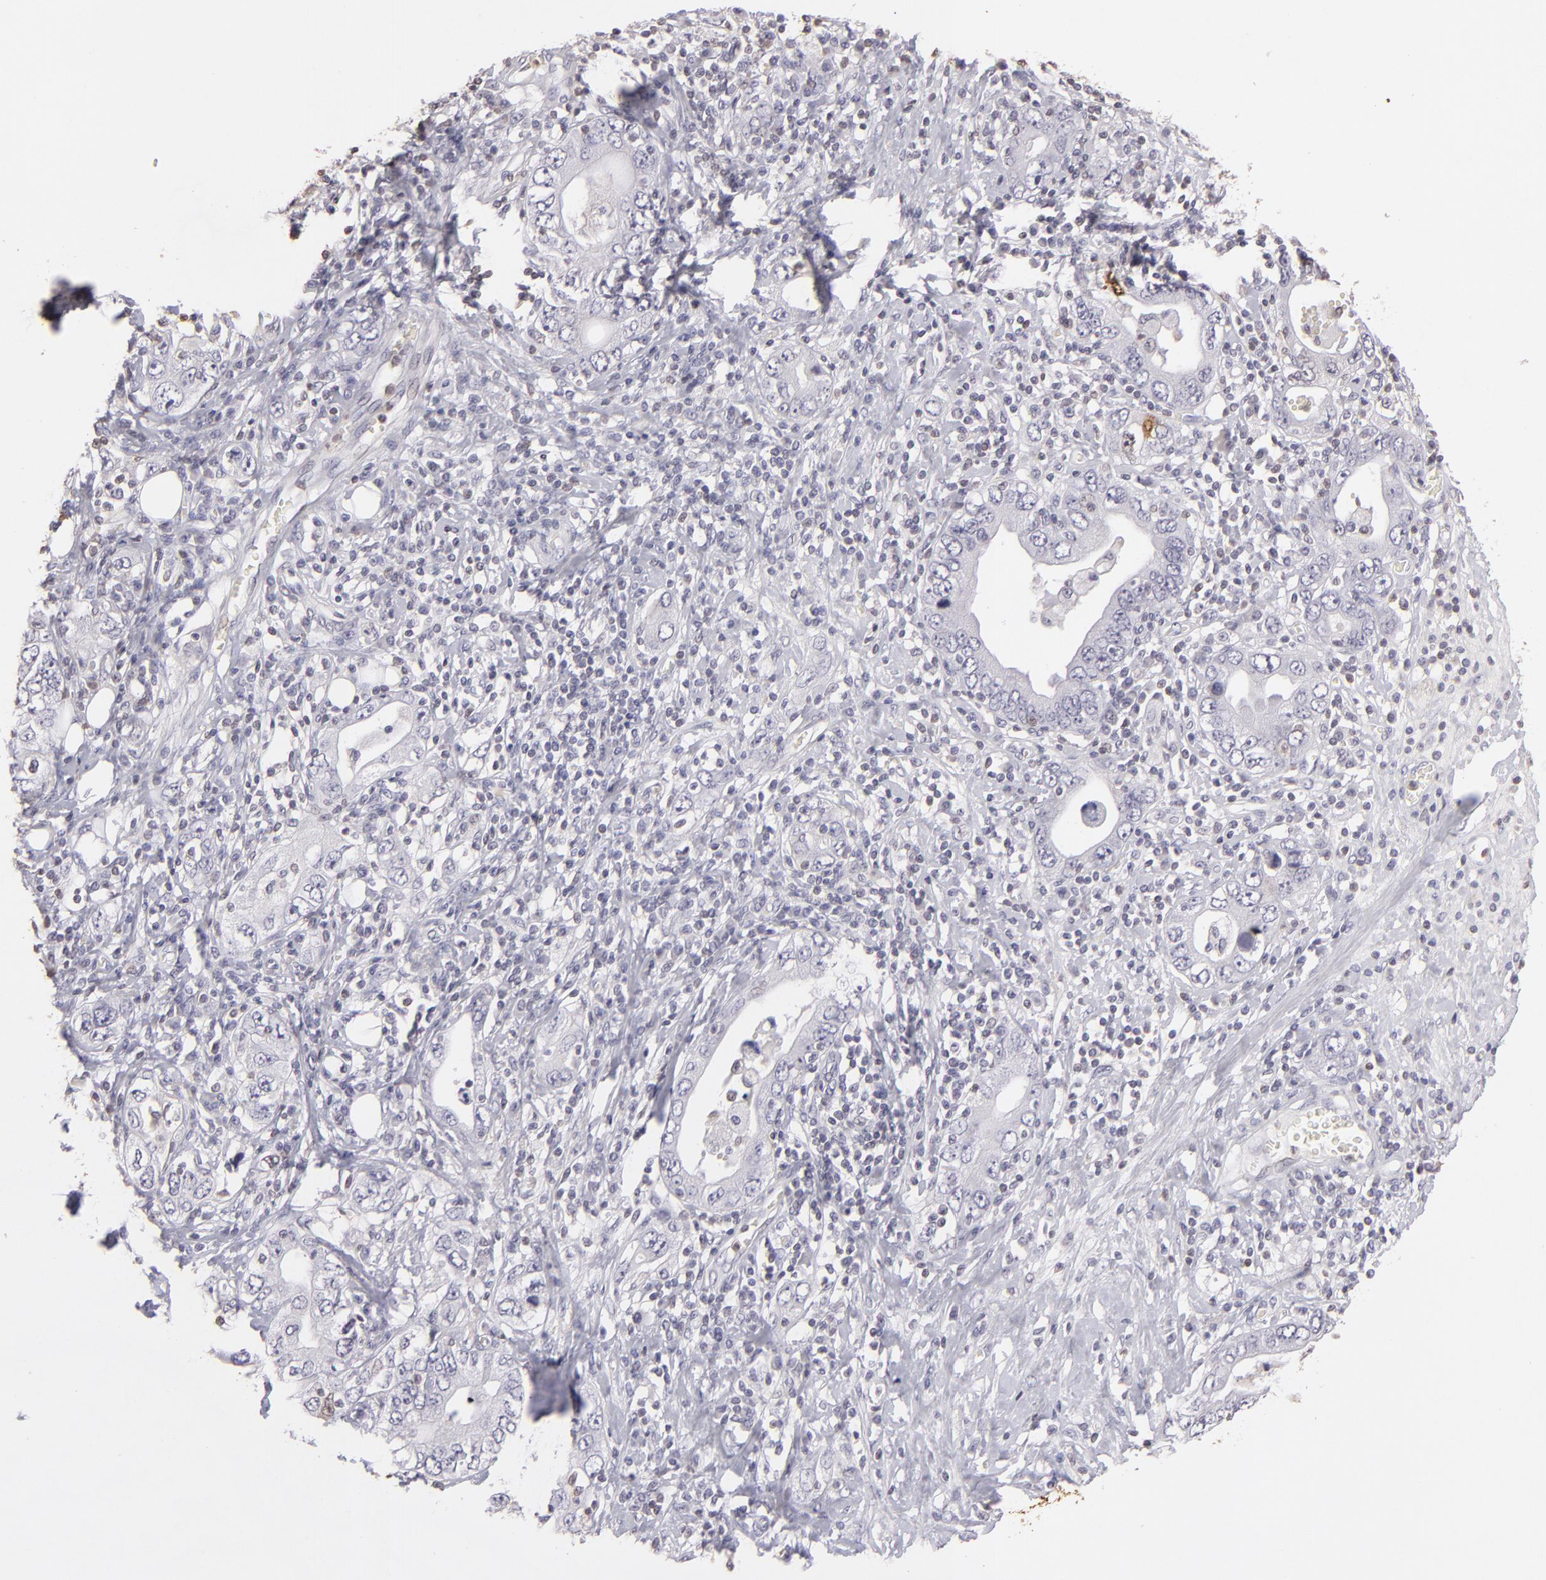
{"staining": {"intensity": "negative", "quantity": "none", "location": "none"}, "tissue": "stomach cancer", "cell_type": "Tumor cells", "image_type": "cancer", "snomed": [{"axis": "morphology", "description": "Adenocarcinoma, NOS"}, {"axis": "topography", "description": "Stomach, lower"}], "caption": "Tumor cells are negative for protein expression in human stomach cancer (adenocarcinoma).", "gene": "S100A2", "patient": {"sex": "female", "age": 93}}